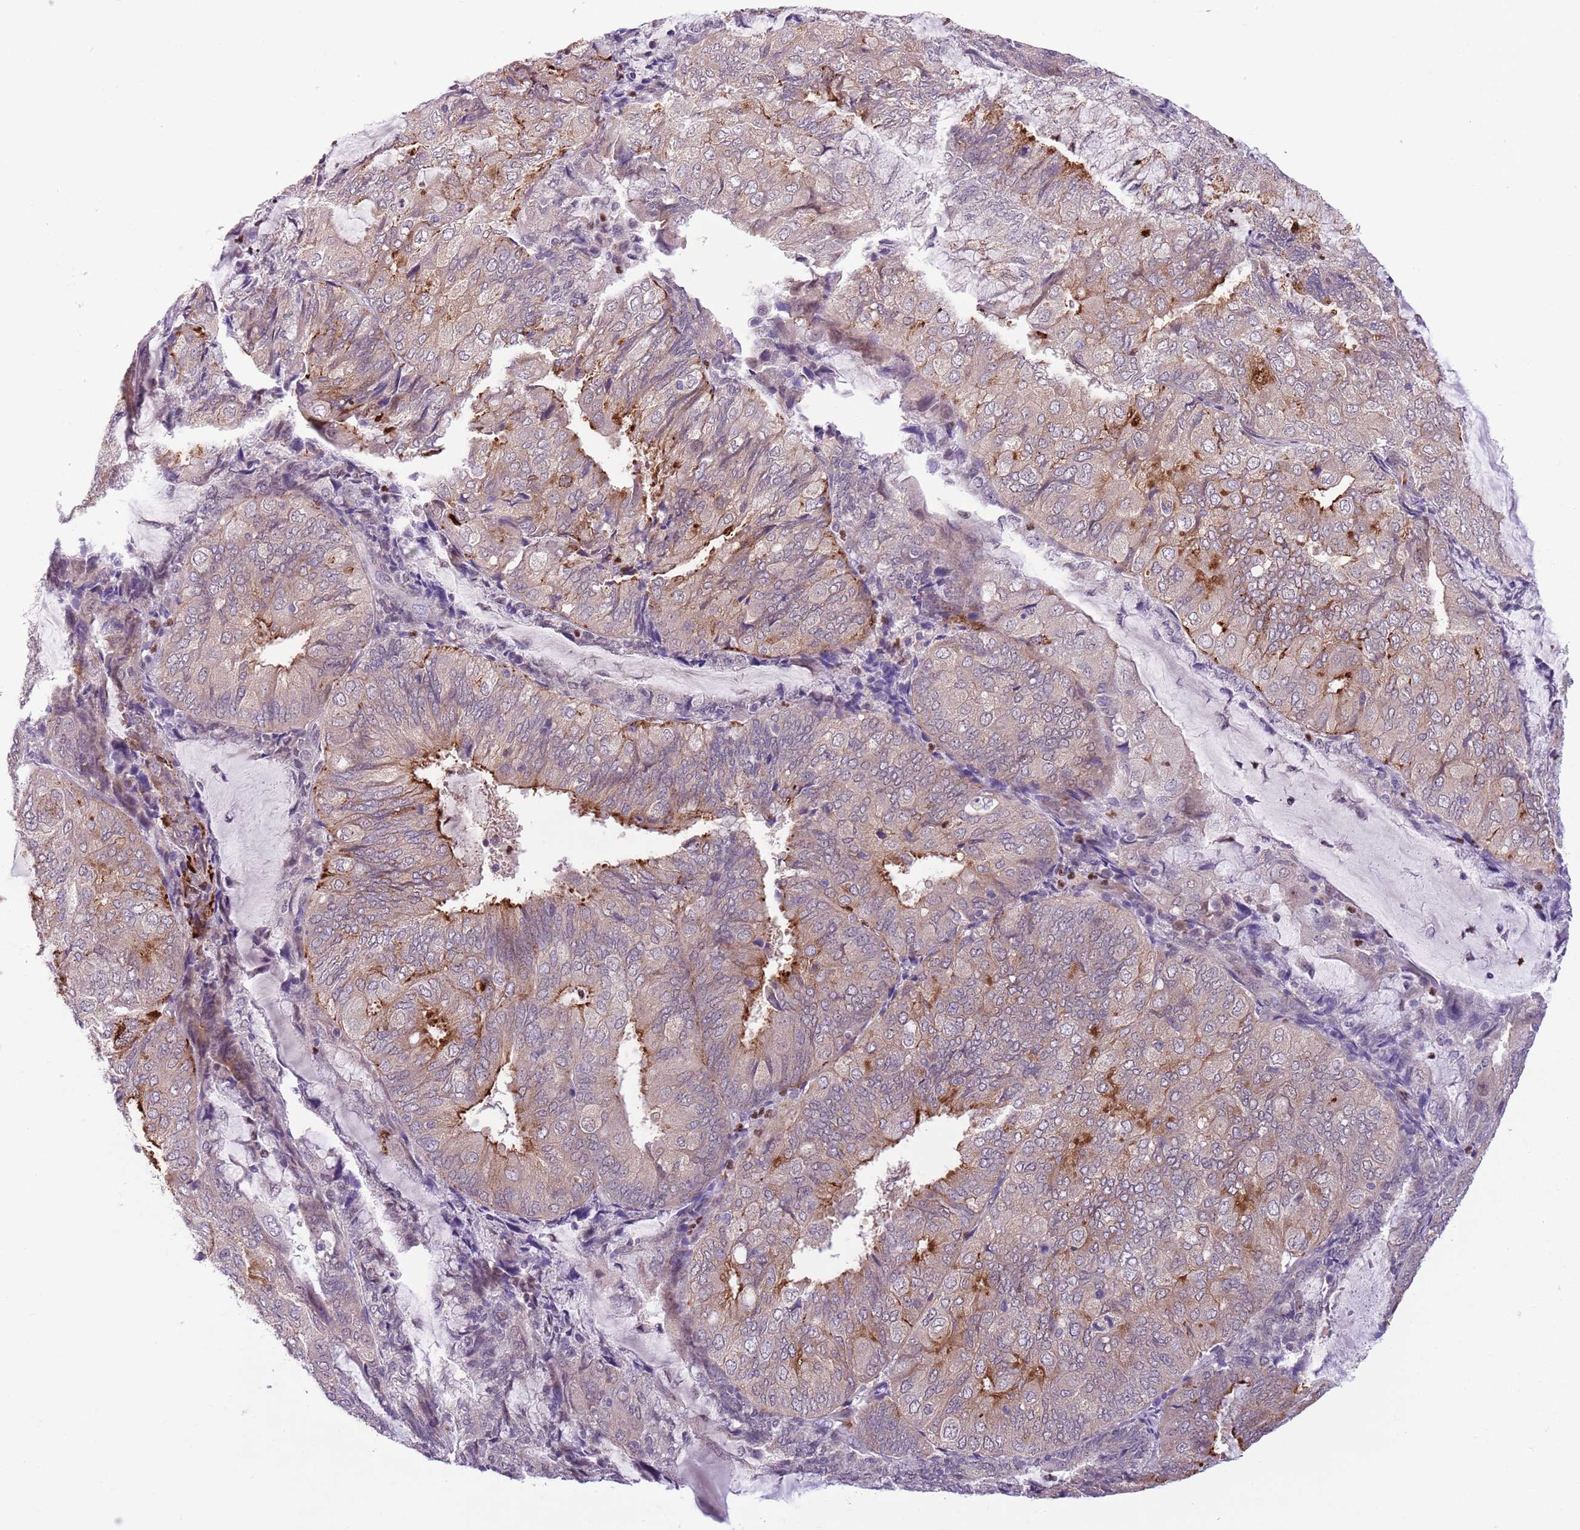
{"staining": {"intensity": "moderate", "quantity": "<25%", "location": "cytoplasmic/membranous"}, "tissue": "endometrial cancer", "cell_type": "Tumor cells", "image_type": "cancer", "snomed": [{"axis": "morphology", "description": "Adenocarcinoma, NOS"}, {"axis": "topography", "description": "Endometrium"}], "caption": "Immunohistochemistry histopathology image of neoplastic tissue: human endometrial cancer stained using IHC displays low levels of moderate protein expression localized specifically in the cytoplasmic/membranous of tumor cells, appearing as a cytoplasmic/membranous brown color.", "gene": "ADCY7", "patient": {"sex": "female", "age": 81}}